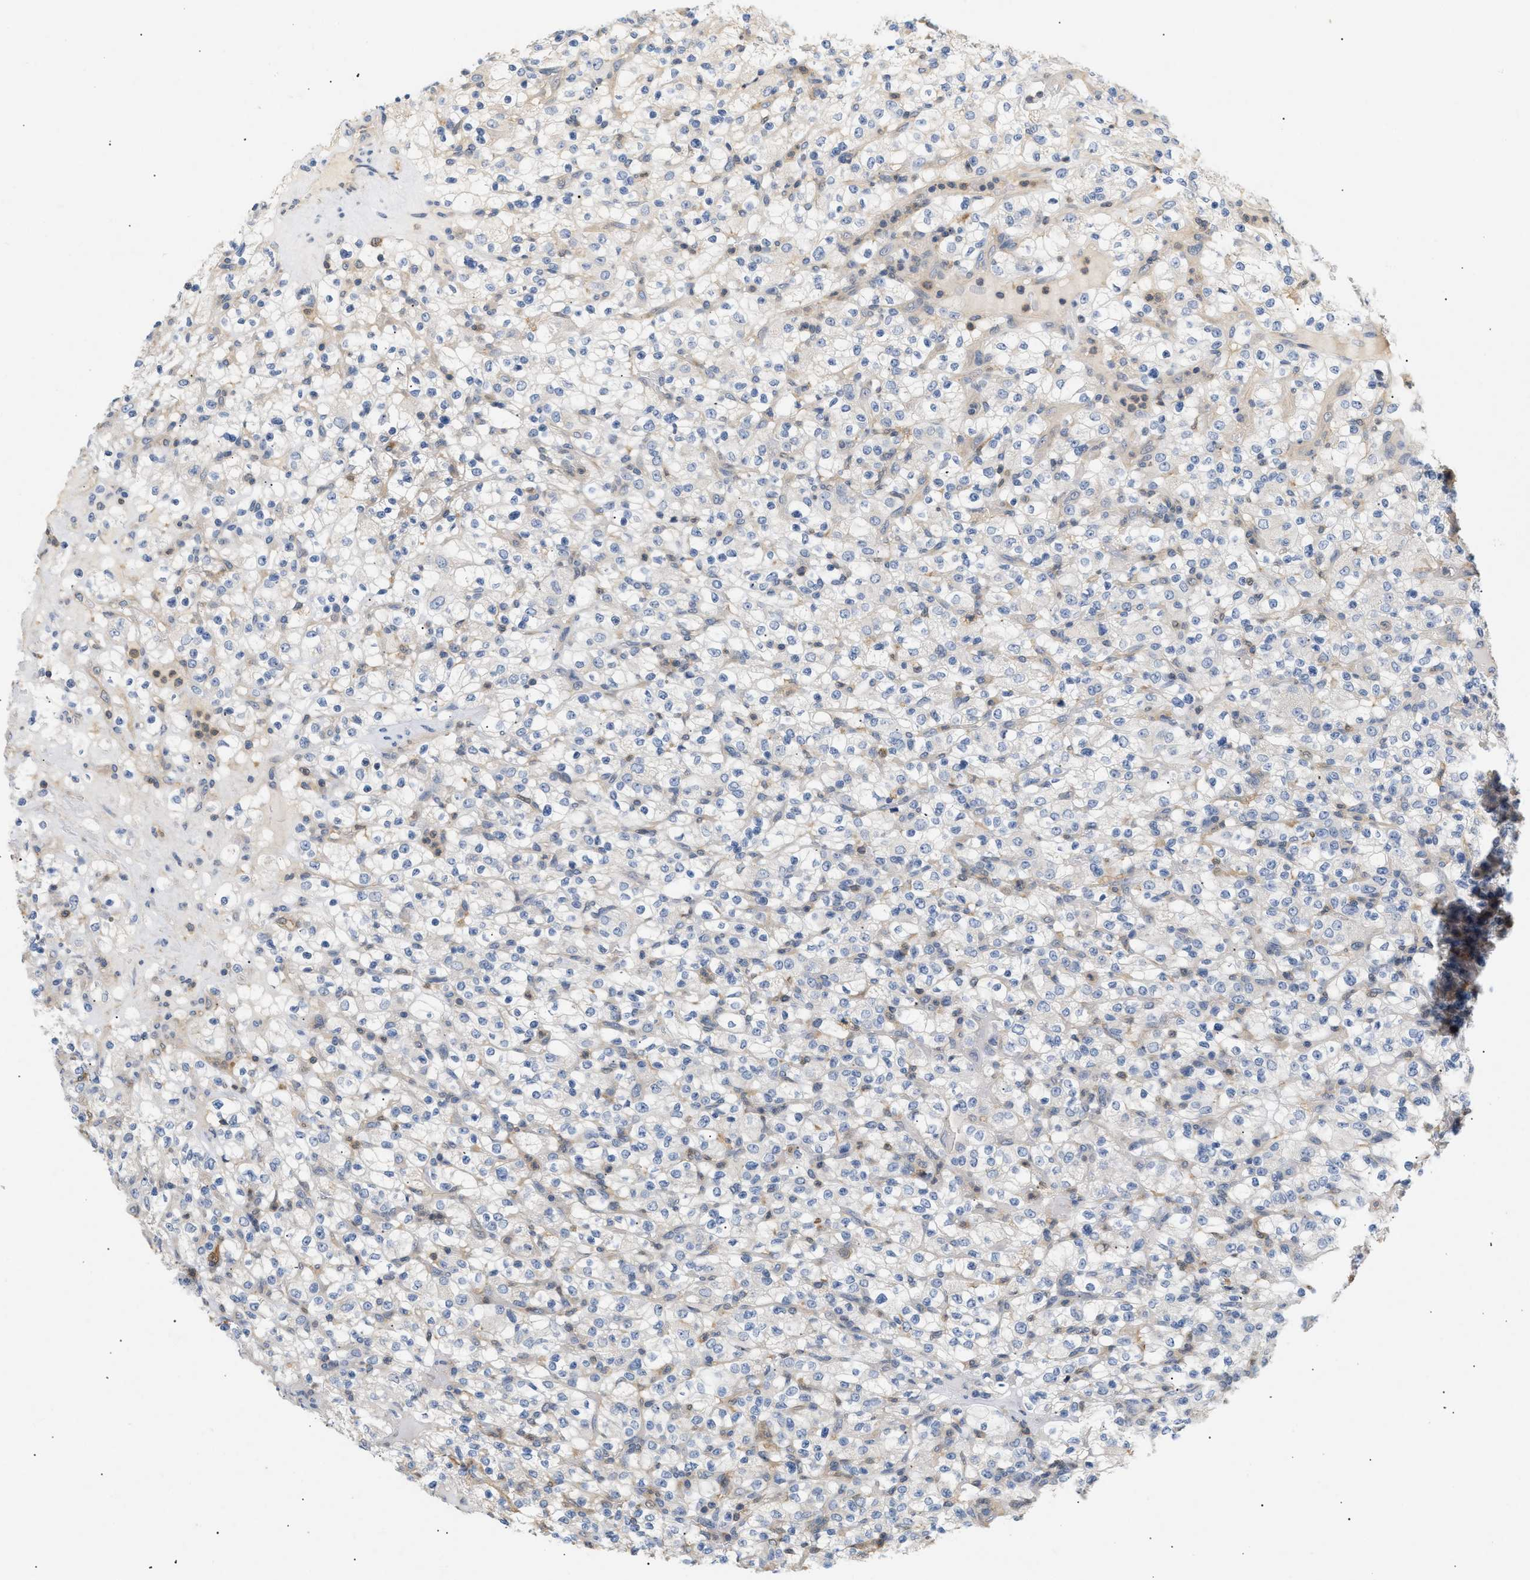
{"staining": {"intensity": "weak", "quantity": "<25%", "location": "cytoplasmic/membranous"}, "tissue": "renal cancer", "cell_type": "Tumor cells", "image_type": "cancer", "snomed": [{"axis": "morphology", "description": "Normal tissue, NOS"}, {"axis": "morphology", "description": "Adenocarcinoma, NOS"}, {"axis": "topography", "description": "Kidney"}], "caption": "Immunohistochemical staining of renal adenocarcinoma demonstrates no significant positivity in tumor cells. (DAB (3,3'-diaminobenzidine) immunohistochemistry with hematoxylin counter stain).", "gene": "FARS2", "patient": {"sex": "female", "age": 72}}